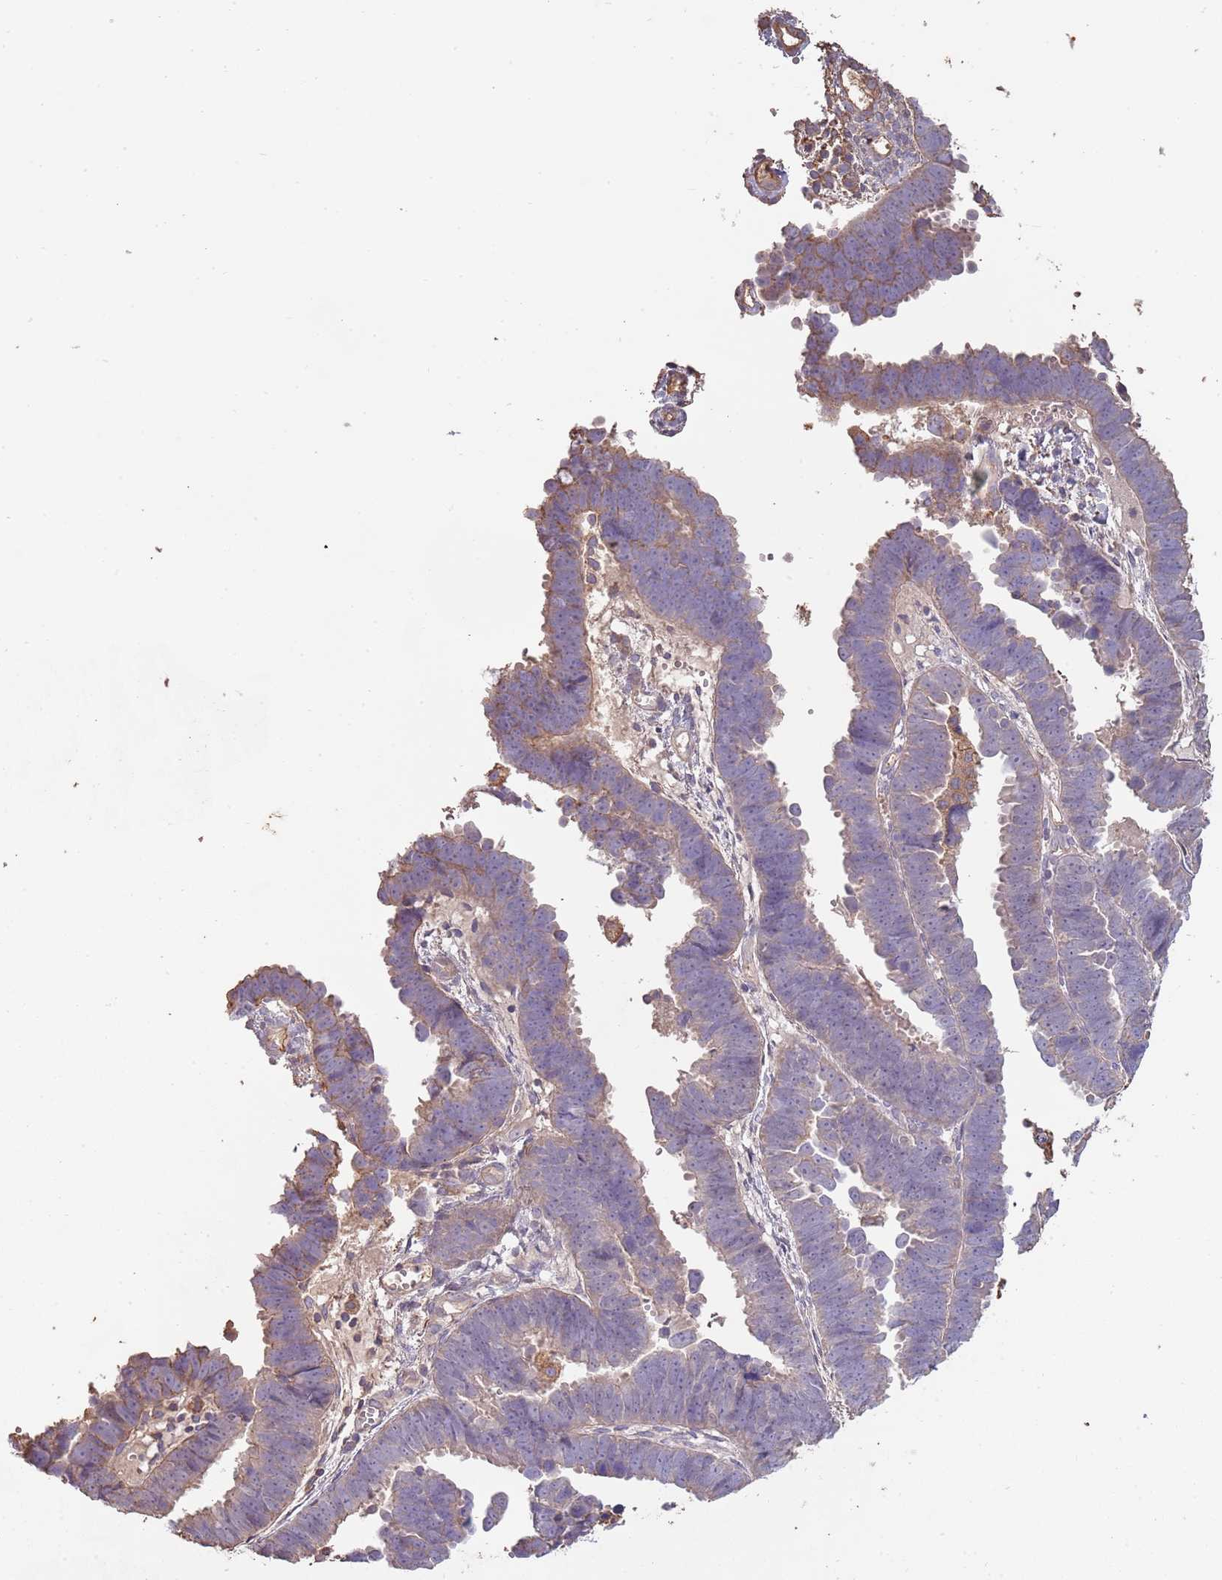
{"staining": {"intensity": "weak", "quantity": "25%-75%", "location": "cytoplasmic/membranous"}, "tissue": "endometrial cancer", "cell_type": "Tumor cells", "image_type": "cancer", "snomed": [{"axis": "morphology", "description": "Adenocarcinoma, NOS"}, {"axis": "topography", "description": "Endometrium"}], "caption": "Immunohistochemical staining of endometrial cancer displays weak cytoplasmic/membranous protein expression in about 25%-75% of tumor cells.", "gene": "FECH", "patient": {"sex": "female", "age": 75}}